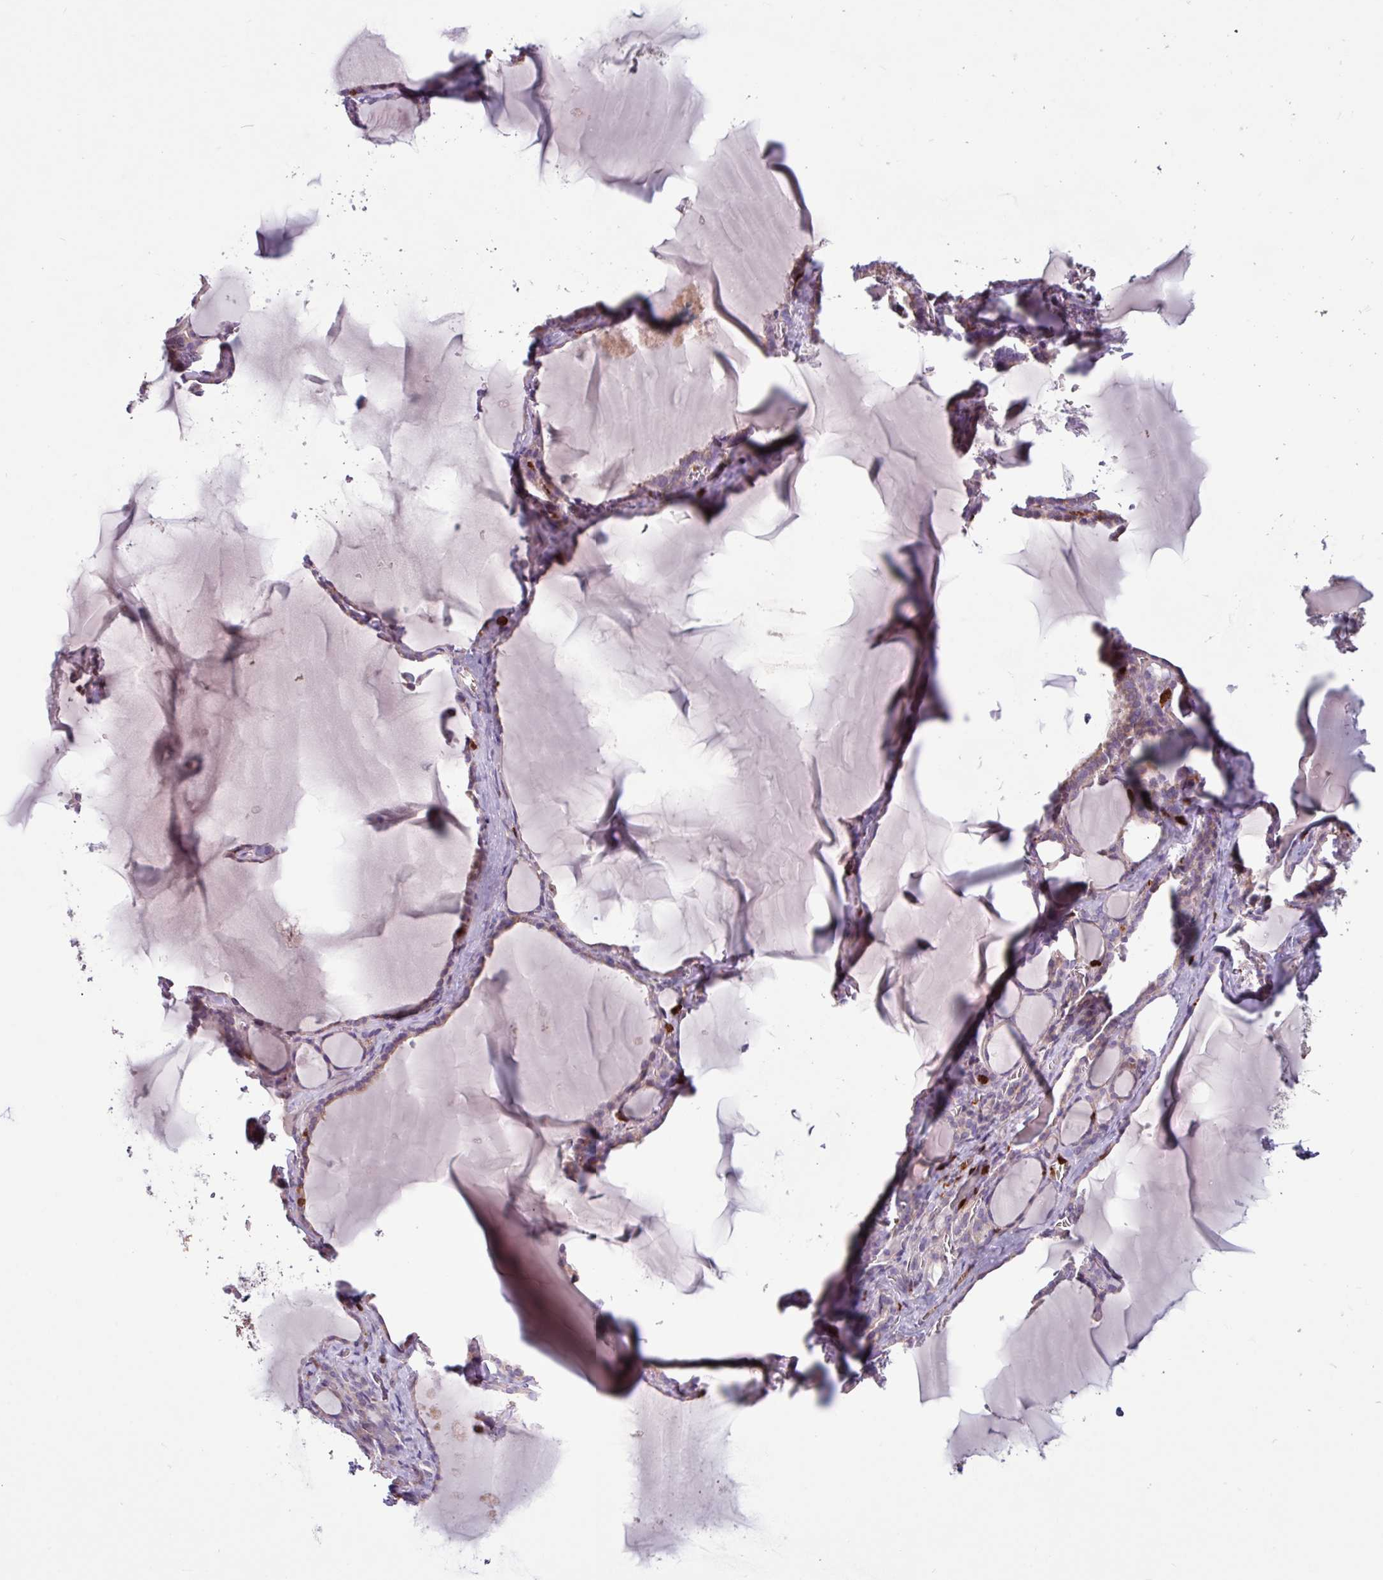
{"staining": {"intensity": "weak", "quantity": "25%-75%", "location": "cytoplasmic/membranous"}, "tissue": "thyroid gland", "cell_type": "Glandular cells", "image_type": "normal", "snomed": [{"axis": "morphology", "description": "Normal tissue, NOS"}, {"axis": "topography", "description": "Thyroid gland"}], "caption": "This is a micrograph of immunohistochemistry staining of normal thyroid gland, which shows weak positivity in the cytoplasmic/membranous of glandular cells.", "gene": "SEC61G", "patient": {"sex": "female", "age": 49}}